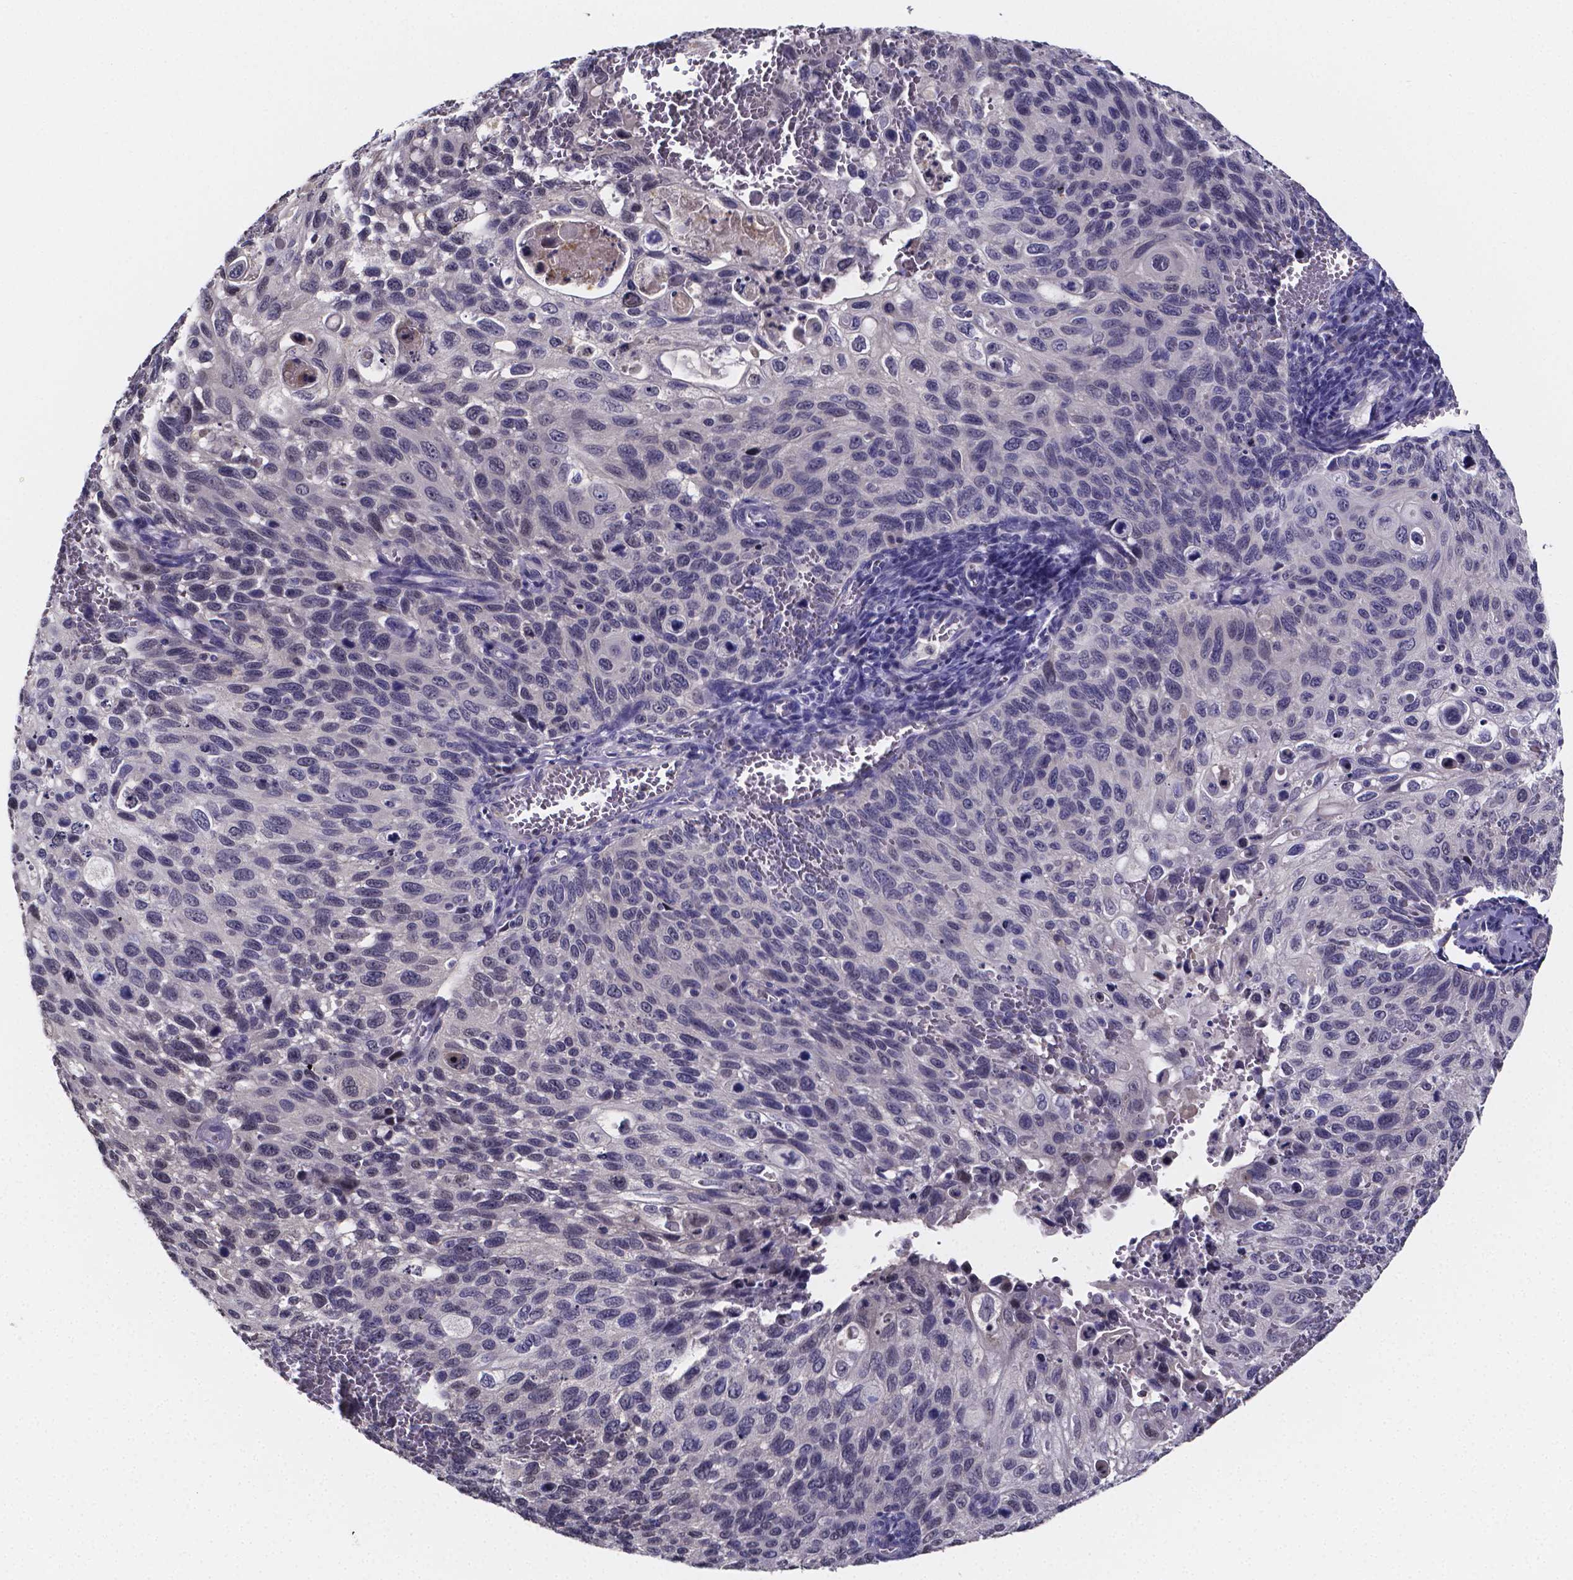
{"staining": {"intensity": "negative", "quantity": "none", "location": "none"}, "tissue": "cervical cancer", "cell_type": "Tumor cells", "image_type": "cancer", "snomed": [{"axis": "morphology", "description": "Squamous cell carcinoma, NOS"}, {"axis": "topography", "description": "Cervix"}], "caption": "Human cervical cancer stained for a protein using immunohistochemistry (IHC) exhibits no positivity in tumor cells.", "gene": "IZUMO1", "patient": {"sex": "female", "age": 70}}